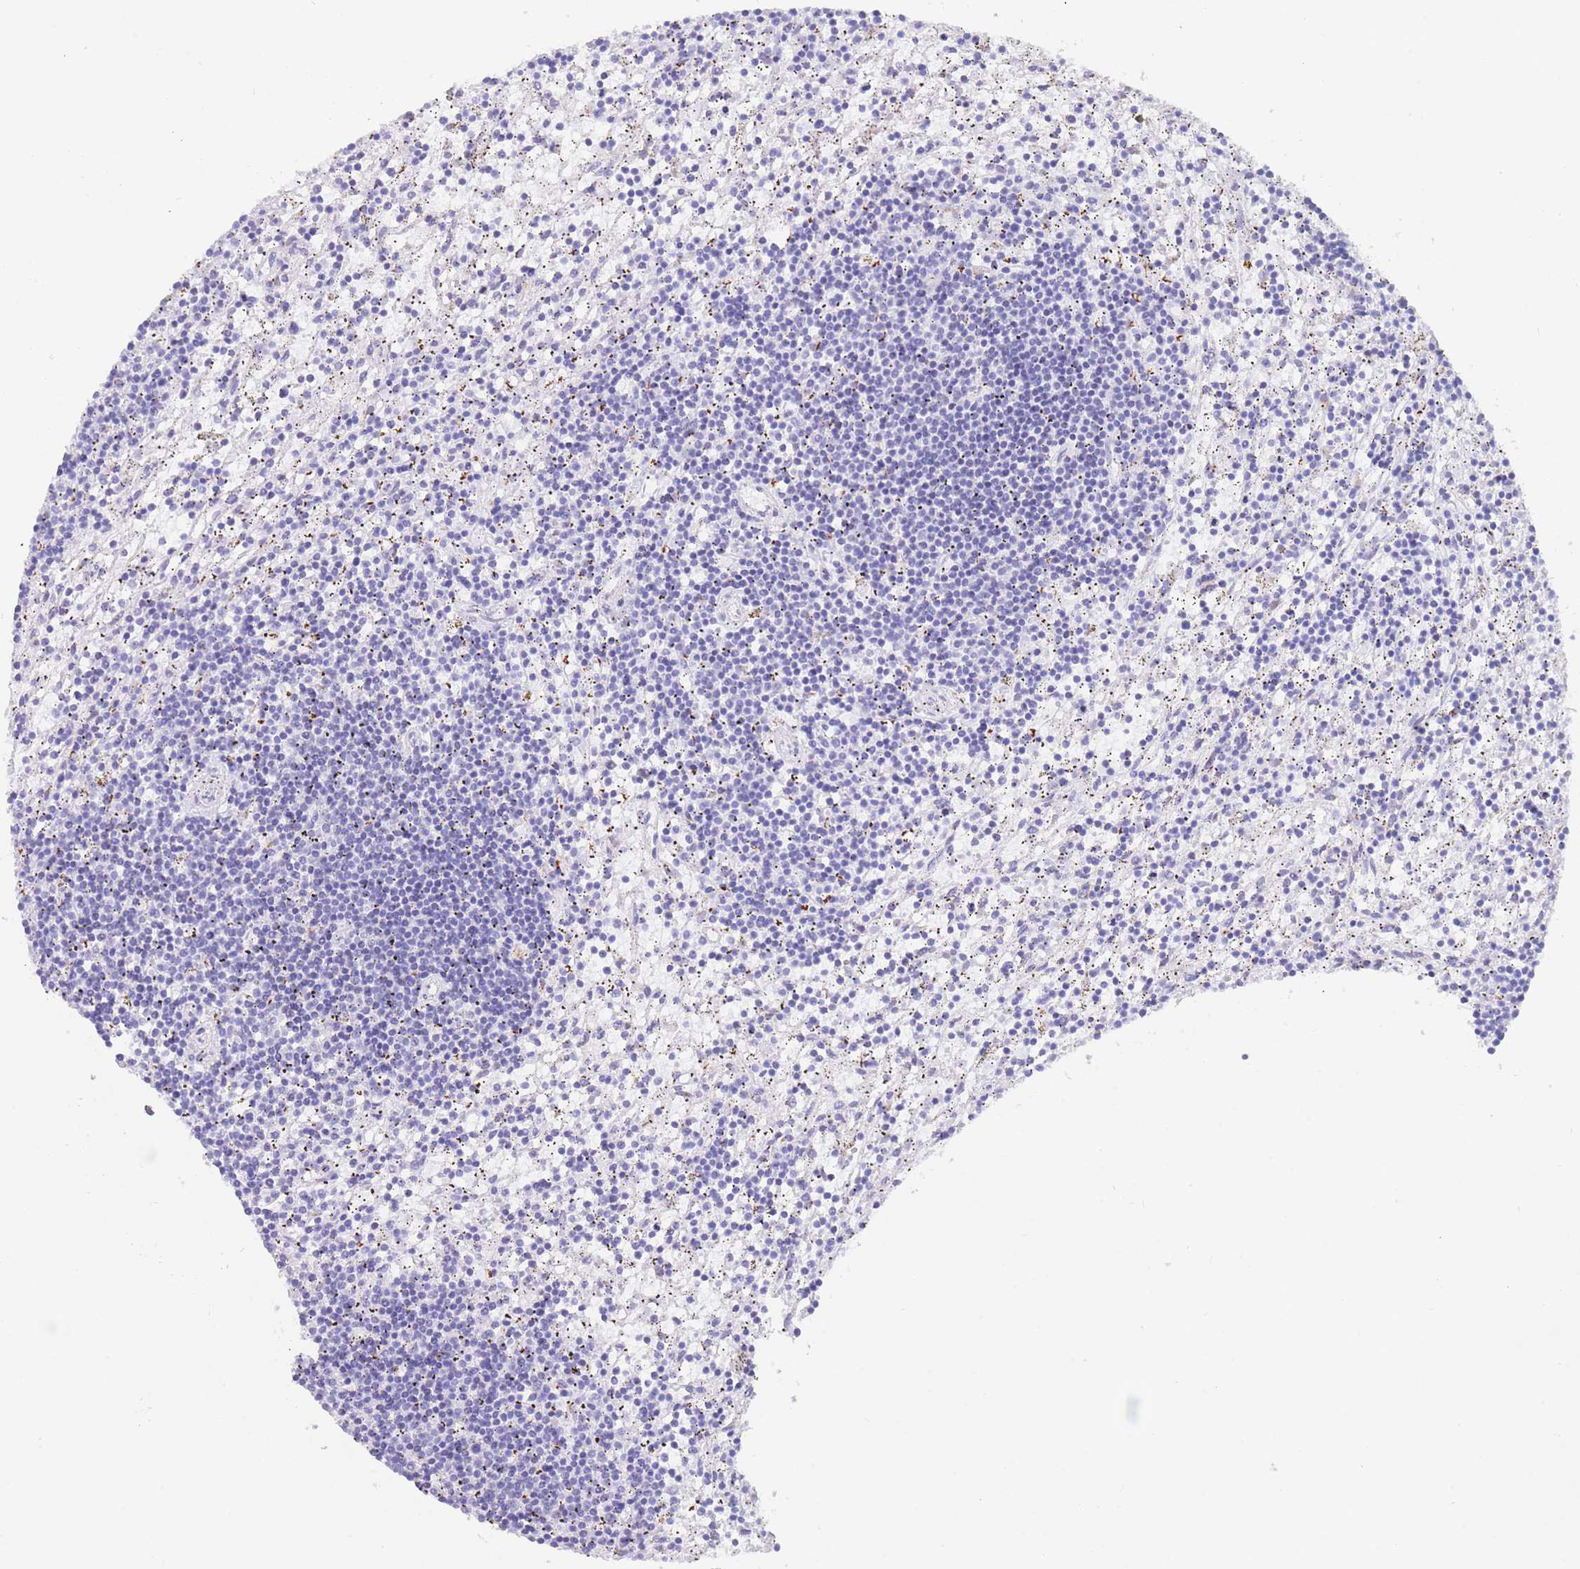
{"staining": {"intensity": "negative", "quantity": "none", "location": "none"}, "tissue": "lymphoma", "cell_type": "Tumor cells", "image_type": "cancer", "snomed": [{"axis": "morphology", "description": "Malignant lymphoma, non-Hodgkin's type, Low grade"}, {"axis": "topography", "description": "Spleen"}], "caption": "Human malignant lymphoma, non-Hodgkin's type (low-grade) stained for a protein using IHC reveals no expression in tumor cells.", "gene": "FAM3C", "patient": {"sex": "male", "age": 76}}